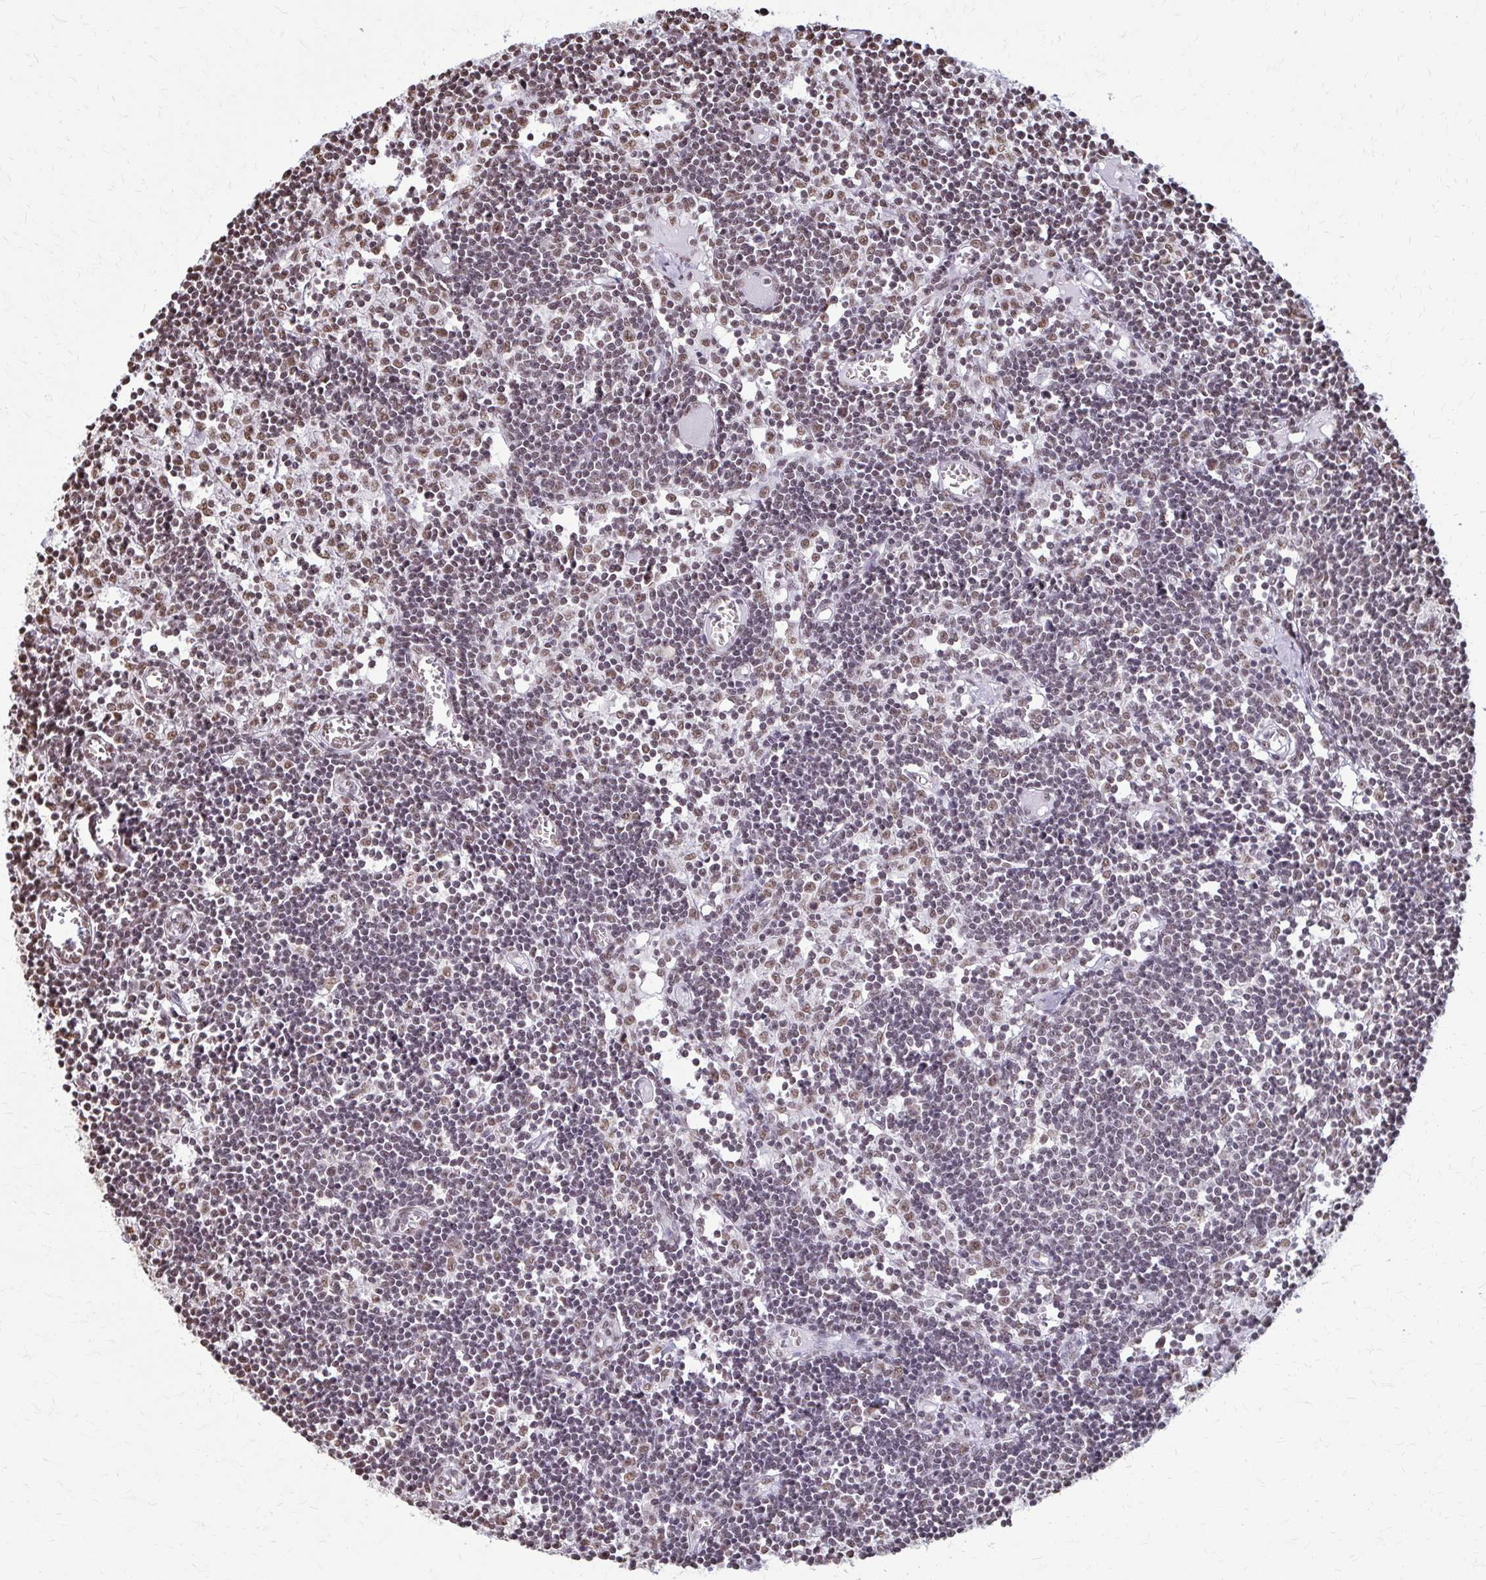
{"staining": {"intensity": "moderate", "quantity": "25%-75%", "location": "nuclear"}, "tissue": "lymph node", "cell_type": "Germinal center cells", "image_type": "normal", "snomed": [{"axis": "morphology", "description": "Normal tissue, NOS"}, {"axis": "topography", "description": "Lymph node"}], "caption": "Immunohistochemistry (IHC) (DAB) staining of normal lymph node exhibits moderate nuclear protein staining in about 25%-75% of germinal center cells. The staining is performed using DAB brown chromogen to label protein expression. The nuclei are counter-stained blue using hematoxylin.", "gene": "SNRPA", "patient": {"sex": "female", "age": 11}}